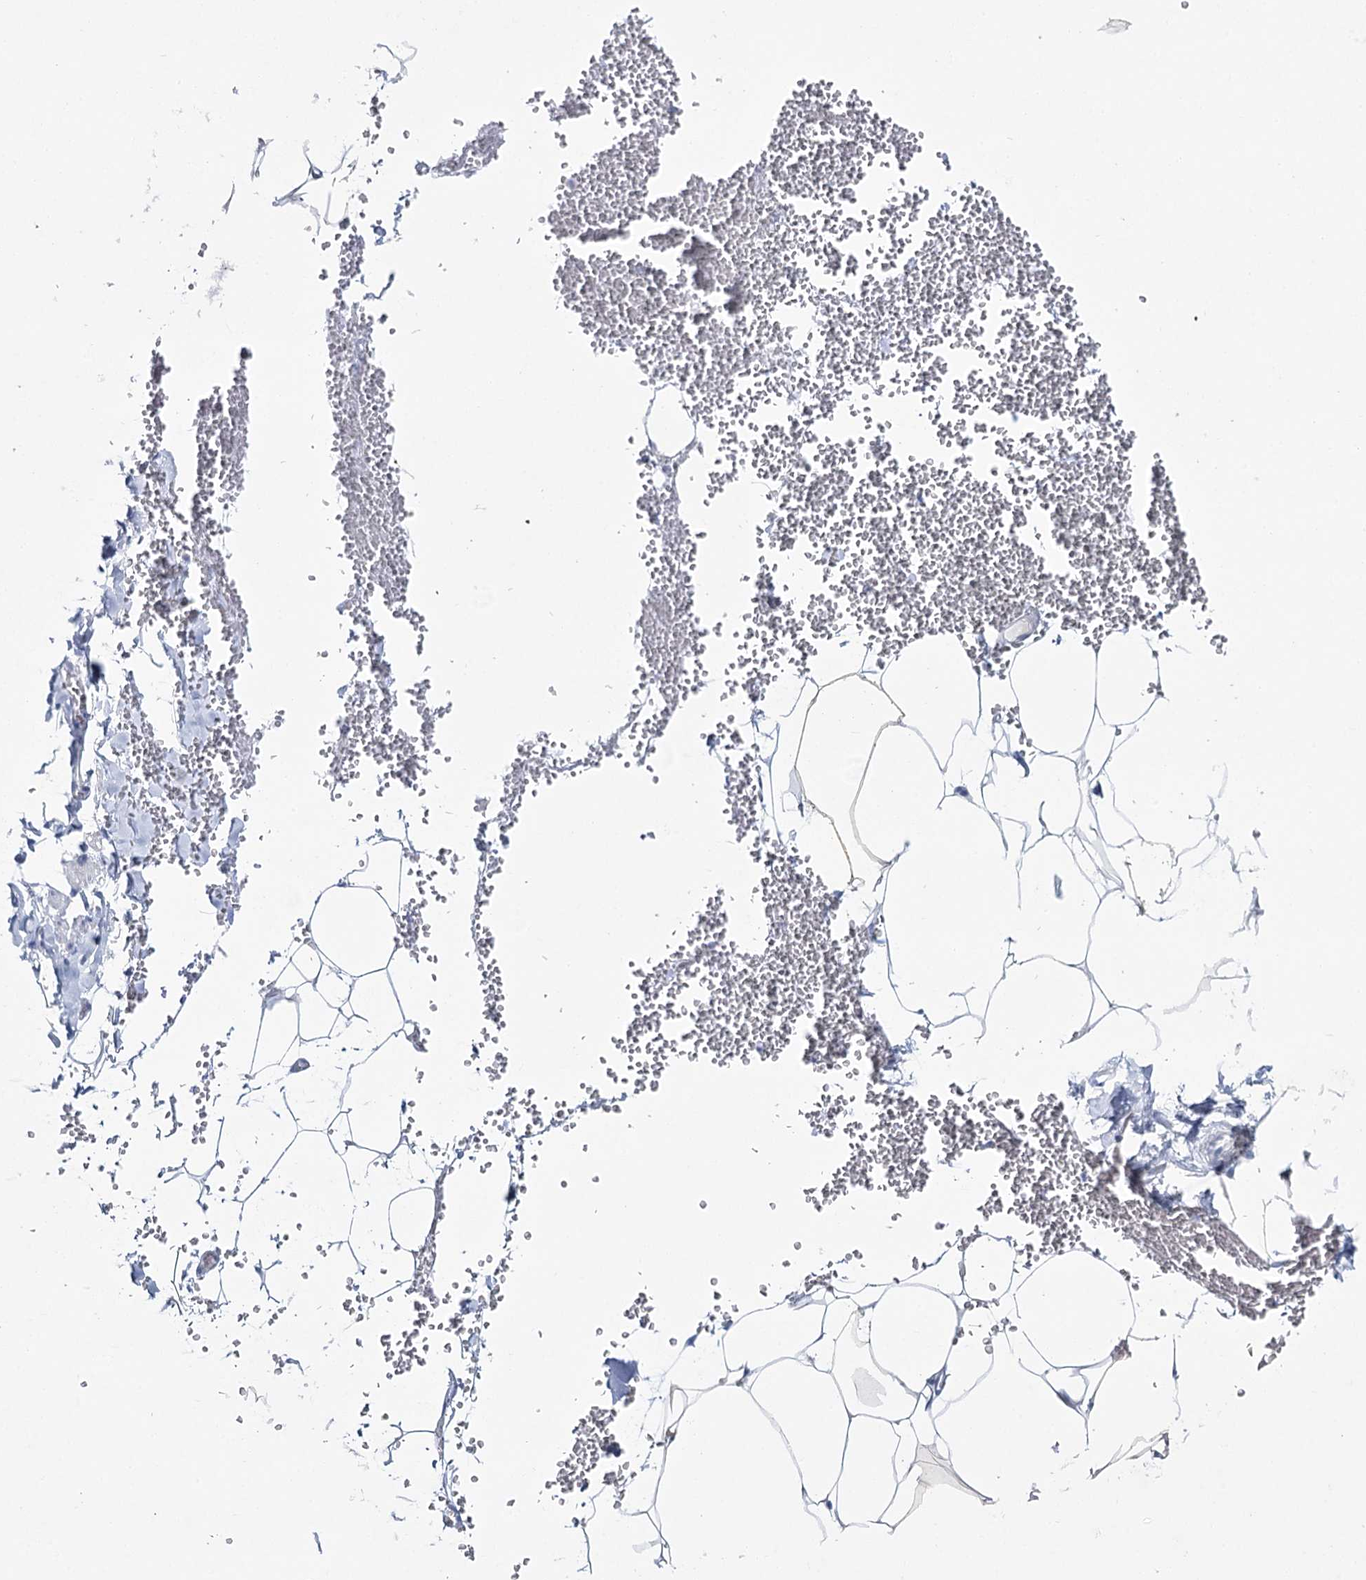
{"staining": {"intensity": "negative", "quantity": "none", "location": "none"}, "tissue": "adipose tissue", "cell_type": "Adipocytes", "image_type": "normal", "snomed": [{"axis": "morphology", "description": "Normal tissue, NOS"}, {"axis": "topography", "description": "Gallbladder"}, {"axis": "topography", "description": "Peripheral nerve tissue"}], "caption": "Immunohistochemical staining of unremarkable human adipose tissue demonstrates no significant expression in adipocytes.", "gene": "ZC3H8", "patient": {"sex": "male", "age": 38}}